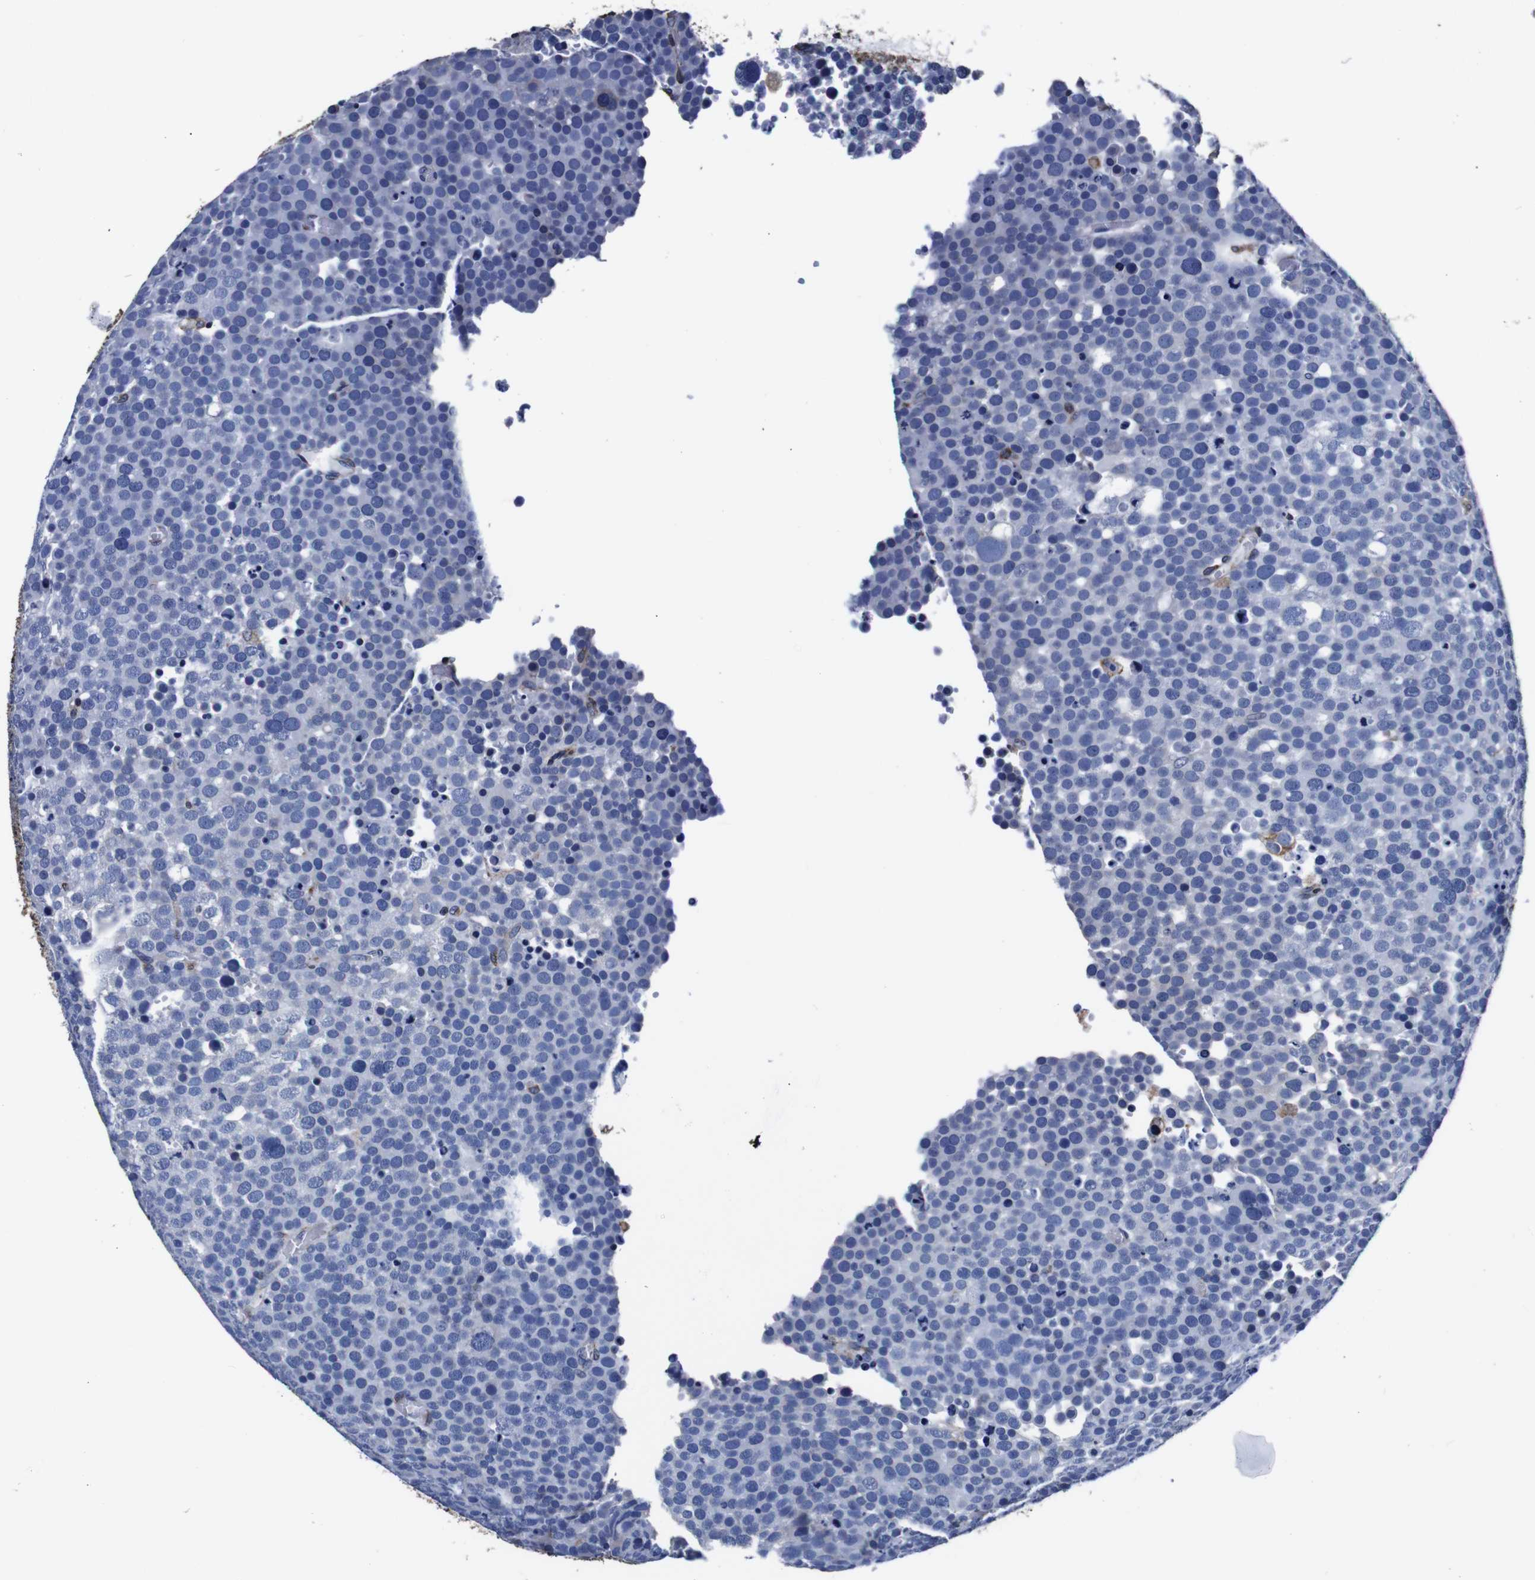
{"staining": {"intensity": "negative", "quantity": "none", "location": "none"}, "tissue": "testis cancer", "cell_type": "Tumor cells", "image_type": "cancer", "snomed": [{"axis": "morphology", "description": "Seminoma, NOS"}, {"axis": "topography", "description": "Testis"}], "caption": "IHC micrograph of seminoma (testis) stained for a protein (brown), which demonstrates no expression in tumor cells.", "gene": "PPIB", "patient": {"sex": "male", "age": 71}}